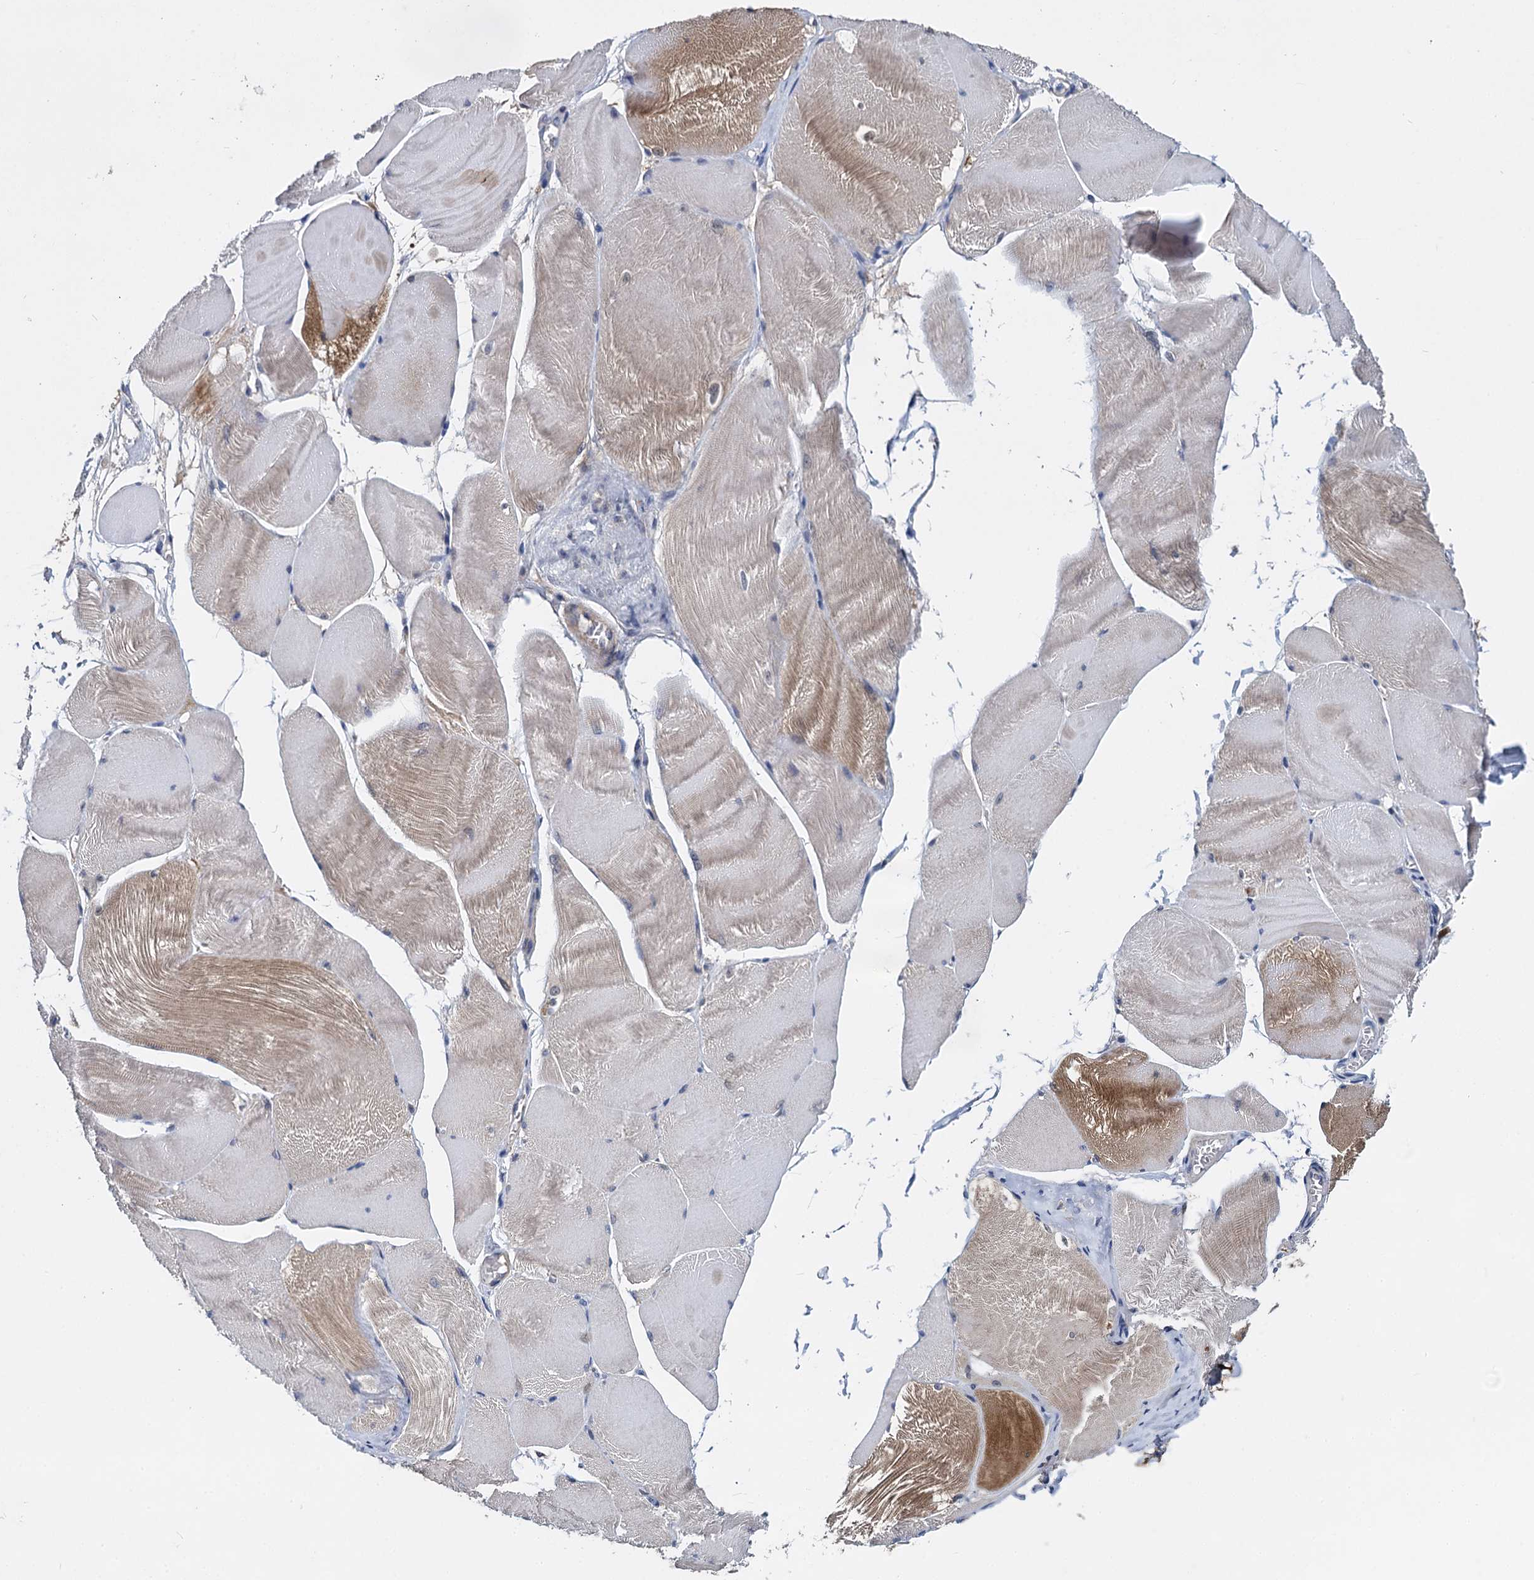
{"staining": {"intensity": "moderate", "quantity": "<25%", "location": "cytoplasmic/membranous"}, "tissue": "skeletal muscle", "cell_type": "Myocytes", "image_type": "normal", "snomed": [{"axis": "morphology", "description": "Normal tissue, NOS"}, {"axis": "morphology", "description": "Basal cell carcinoma"}, {"axis": "topography", "description": "Skeletal muscle"}], "caption": "Protein expression by IHC exhibits moderate cytoplasmic/membranous expression in approximately <25% of myocytes in benign skeletal muscle.", "gene": "GSTM3", "patient": {"sex": "female", "age": 64}}